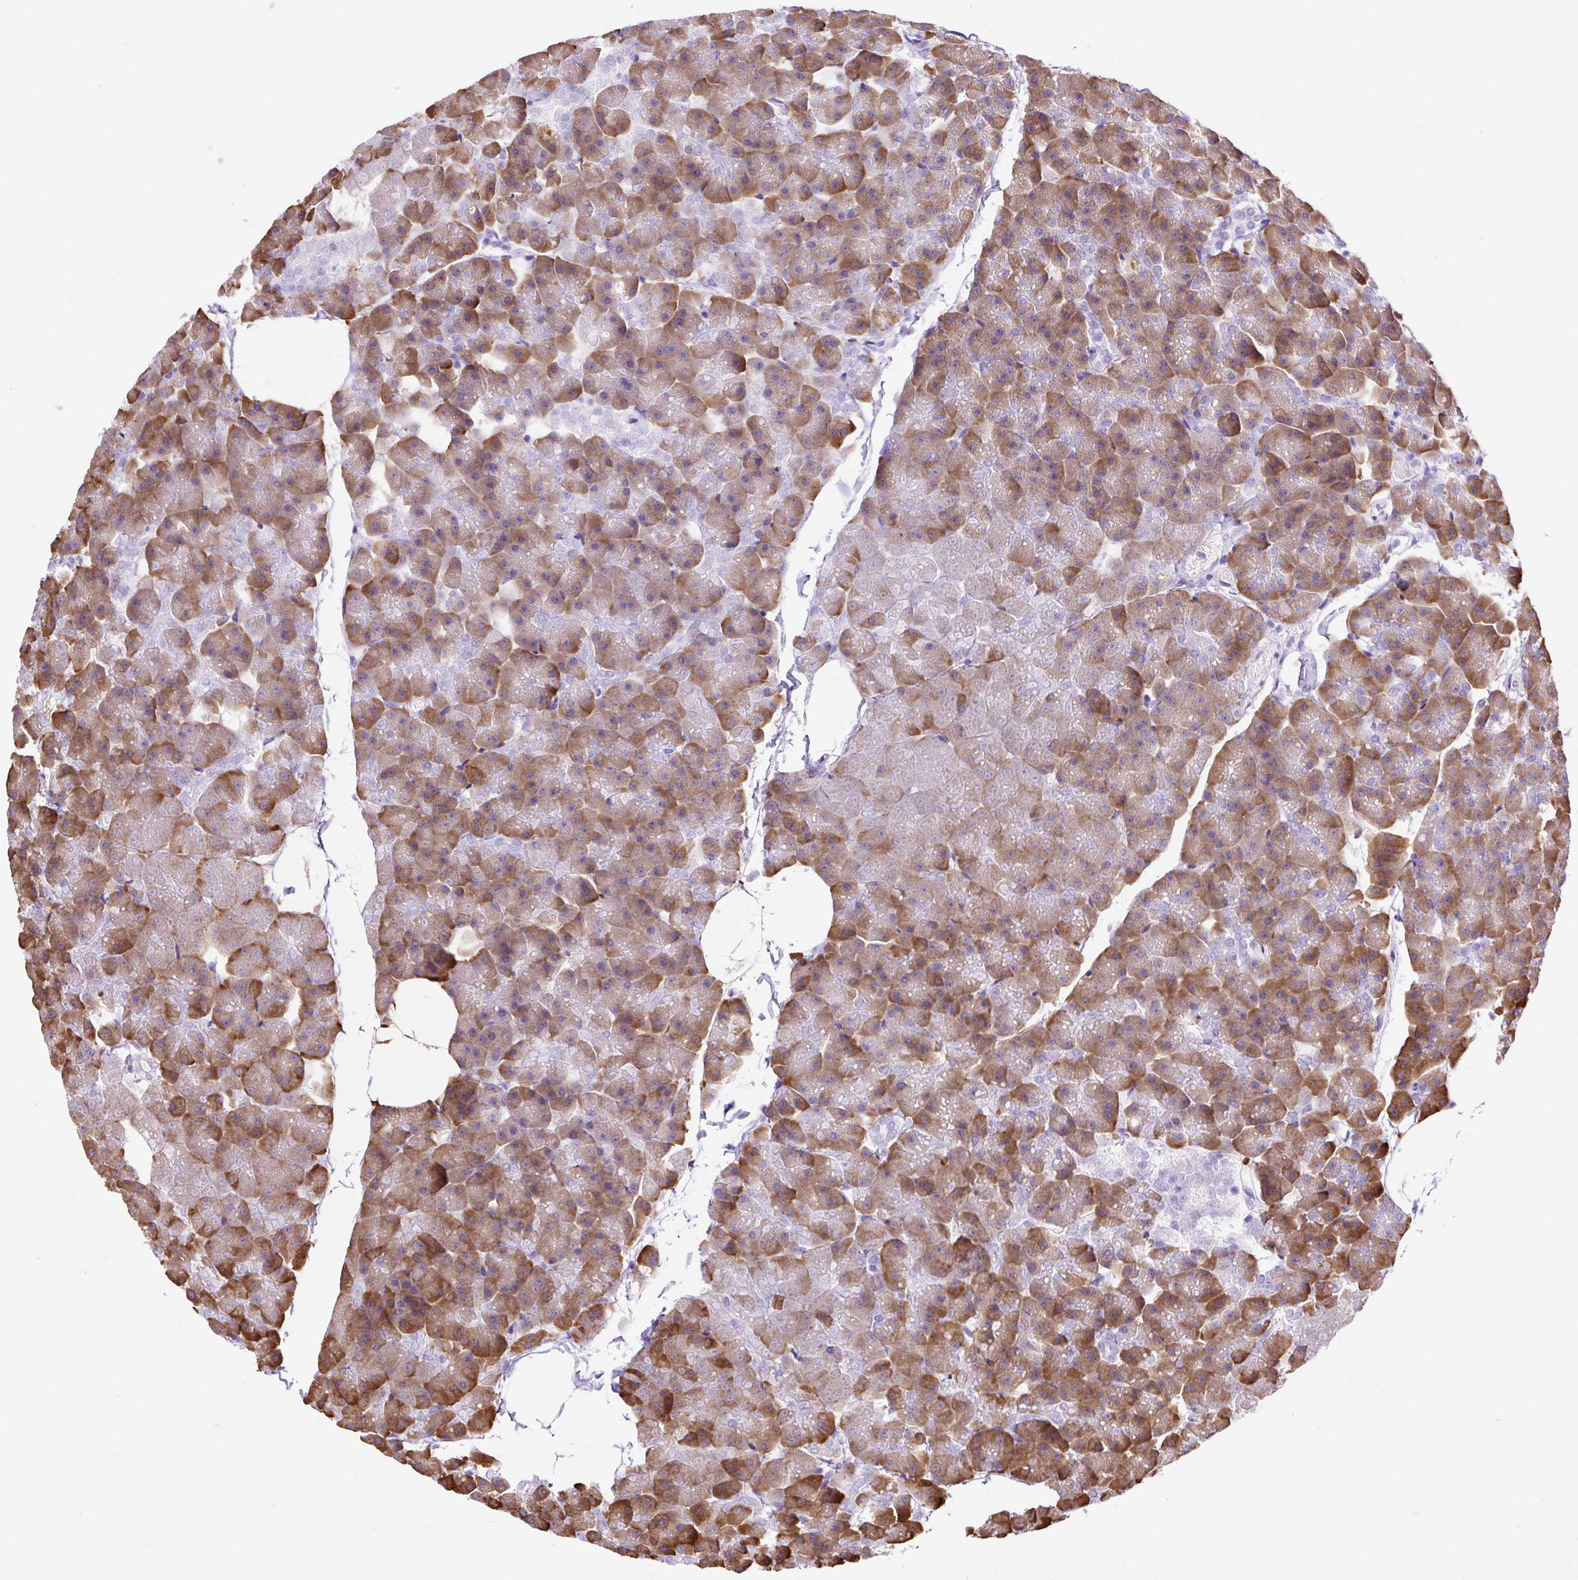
{"staining": {"intensity": "moderate", "quantity": "25%-75%", "location": "cytoplasmic/membranous"}, "tissue": "pancreas", "cell_type": "Exocrine glandular cells", "image_type": "normal", "snomed": [{"axis": "morphology", "description": "Normal tissue, NOS"}, {"axis": "topography", "description": "Pancreas"}], "caption": "Immunohistochemistry photomicrograph of normal pancreas: human pancreas stained using immunohistochemistry (IHC) demonstrates medium levels of moderate protein expression localized specifically in the cytoplasmic/membranous of exocrine glandular cells, appearing as a cytoplasmic/membranous brown color.", "gene": "PDIA2", "patient": {"sex": "male", "age": 35}}